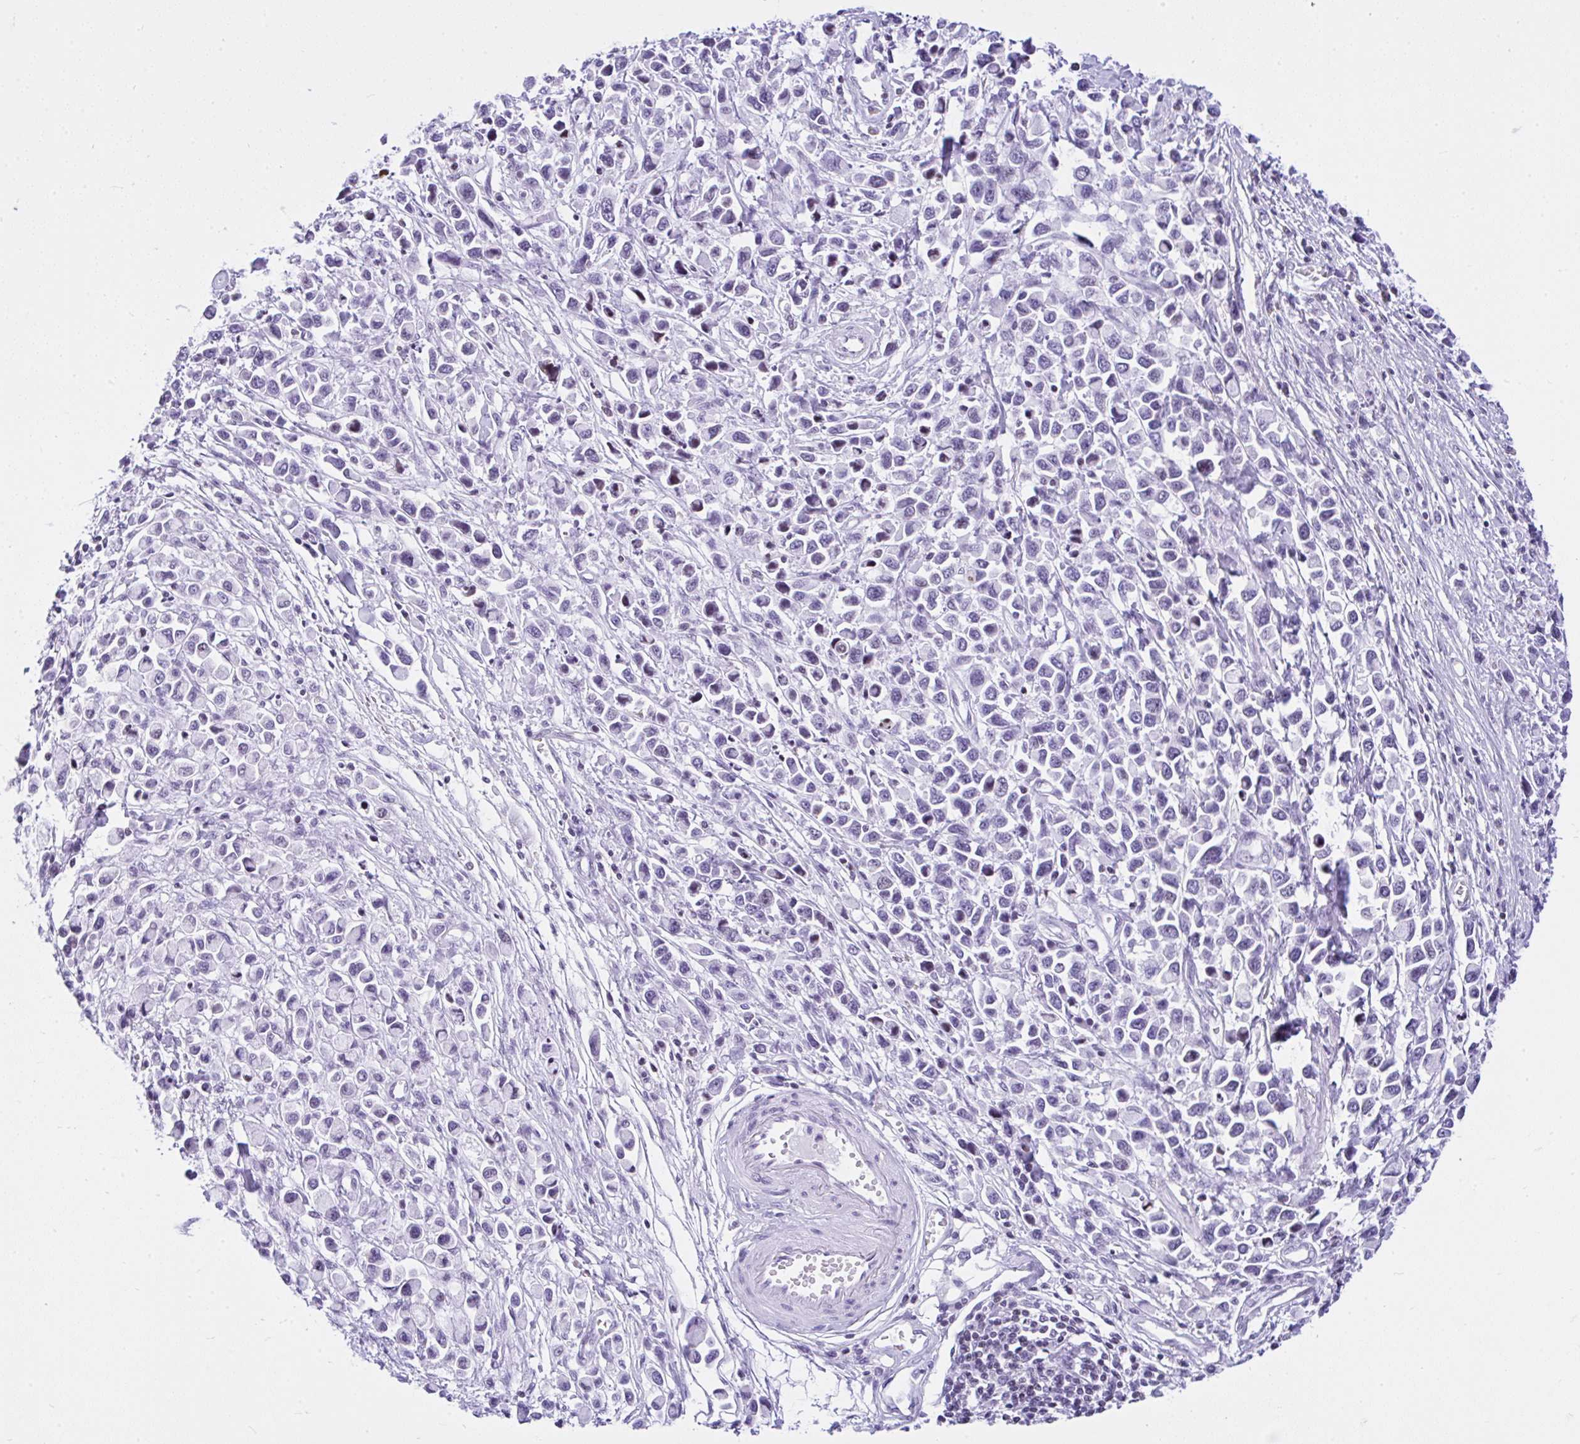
{"staining": {"intensity": "negative", "quantity": "none", "location": "none"}, "tissue": "stomach cancer", "cell_type": "Tumor cells", "image_type": "cancer", "snomed": [{"axis": "morphology", "description": "Adenocarcinoma, NOS"}, {"axis": "topography", "description": "Stomach"}], "caption": "There is no significant expression in tumor cells of adenocarcinoma (stomach).", "gene": "KRT27", "patient": {"sex": "female", "age": 81}}